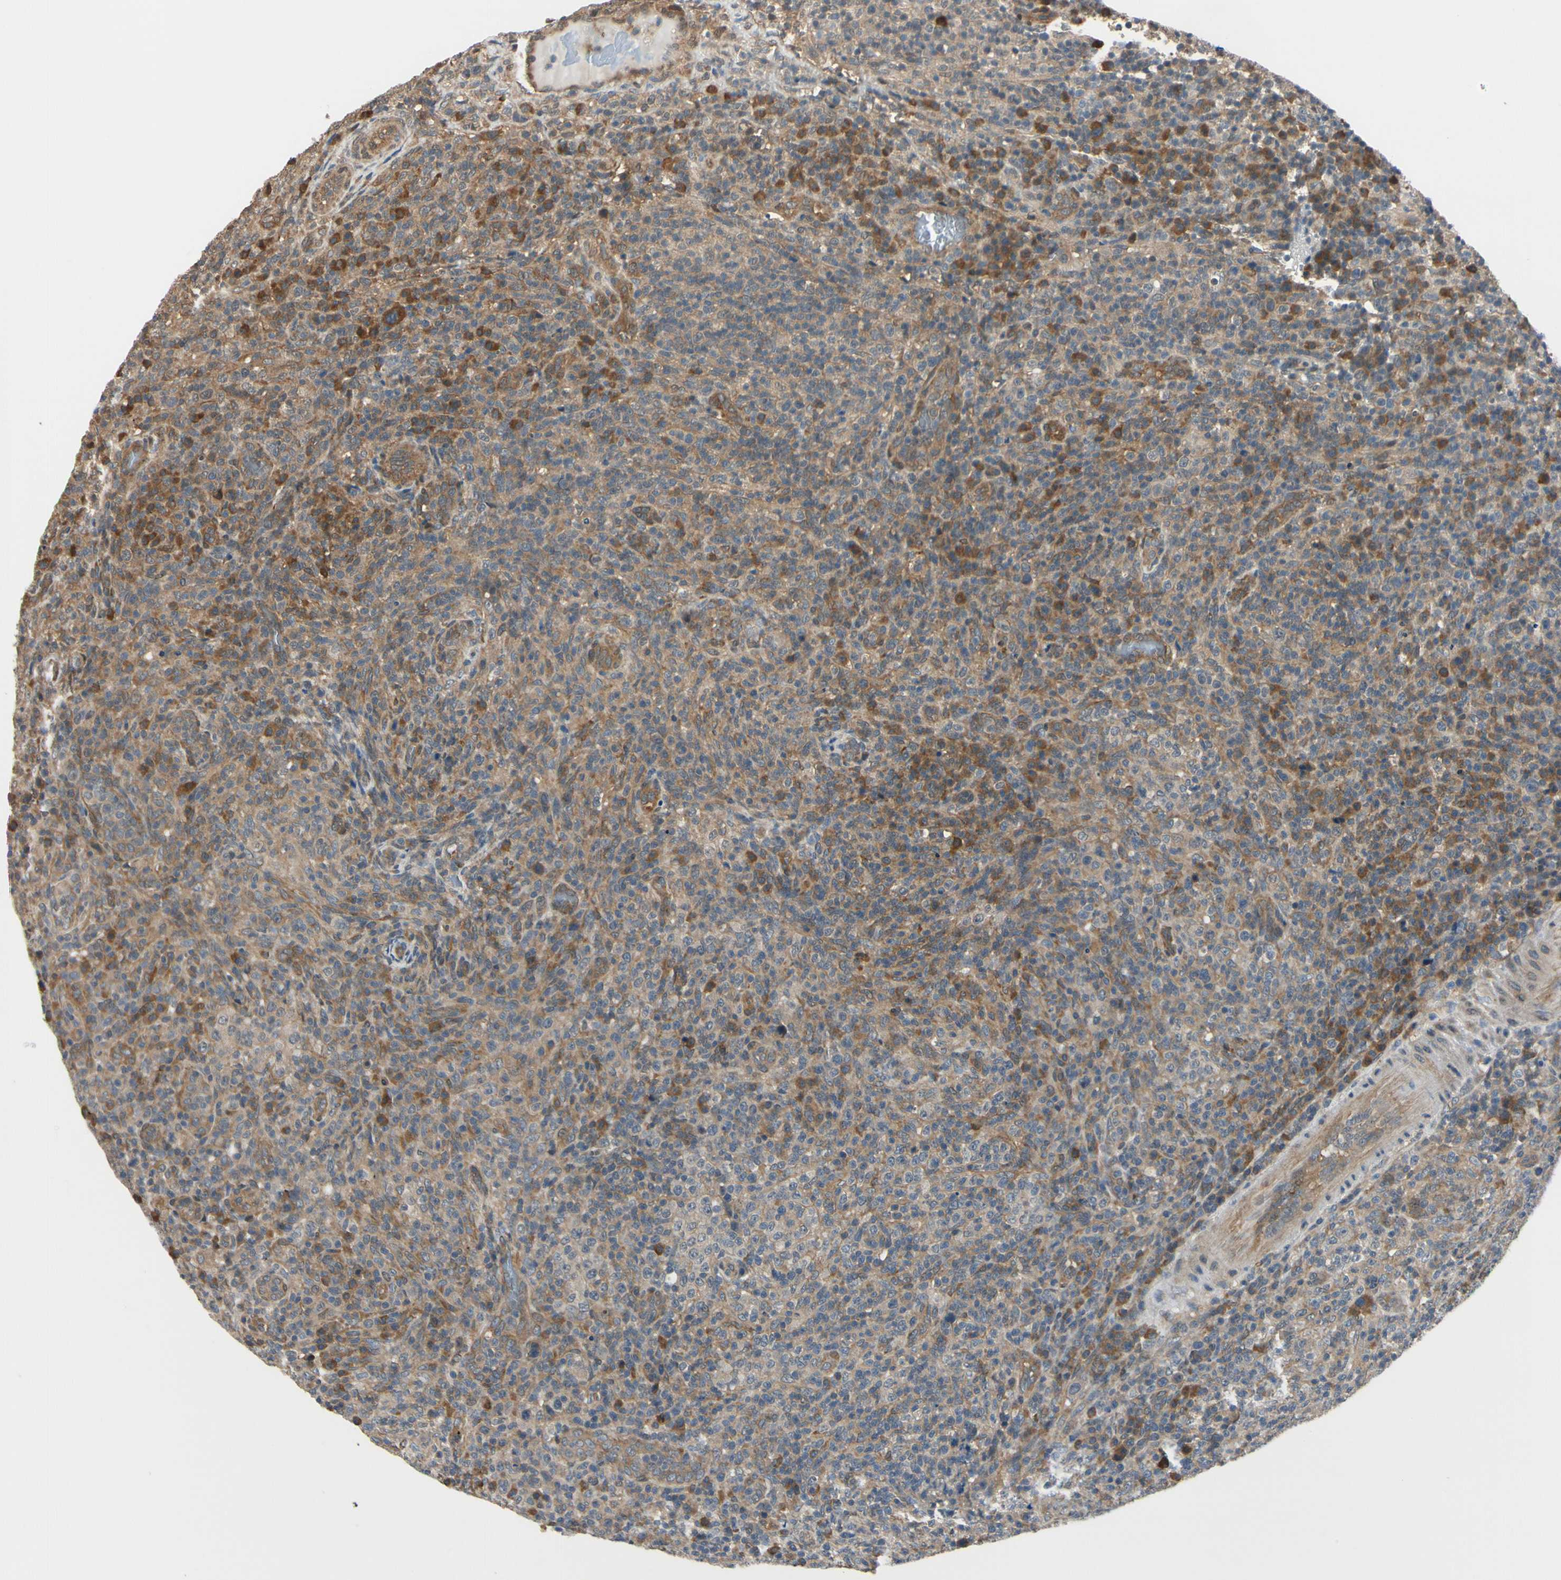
{"staining": {"intensity": "moderate", "quantity": ">75%", "location": "cytoplasmic/membranous"}, "tissue": "lymphoma", "cell_type": "Tumor cells", "image_type": "cancer", "snomed": [{"axis": "morphology", "description": "Malignant lymphoma, non-Hodgkin's type, High grade"}, {"axis": "topography", "description": "Lymph node"}], "caption": "Tumor cells reveal medium levels of moderate cytoplasmic/membranous staining in about >75% of cells in lymphoma. (DAB IHC, brown staining for protein, blue staining for nuclei).", "gene": "RASGRF1", "patient": {"sex": "female", "age": 76}}